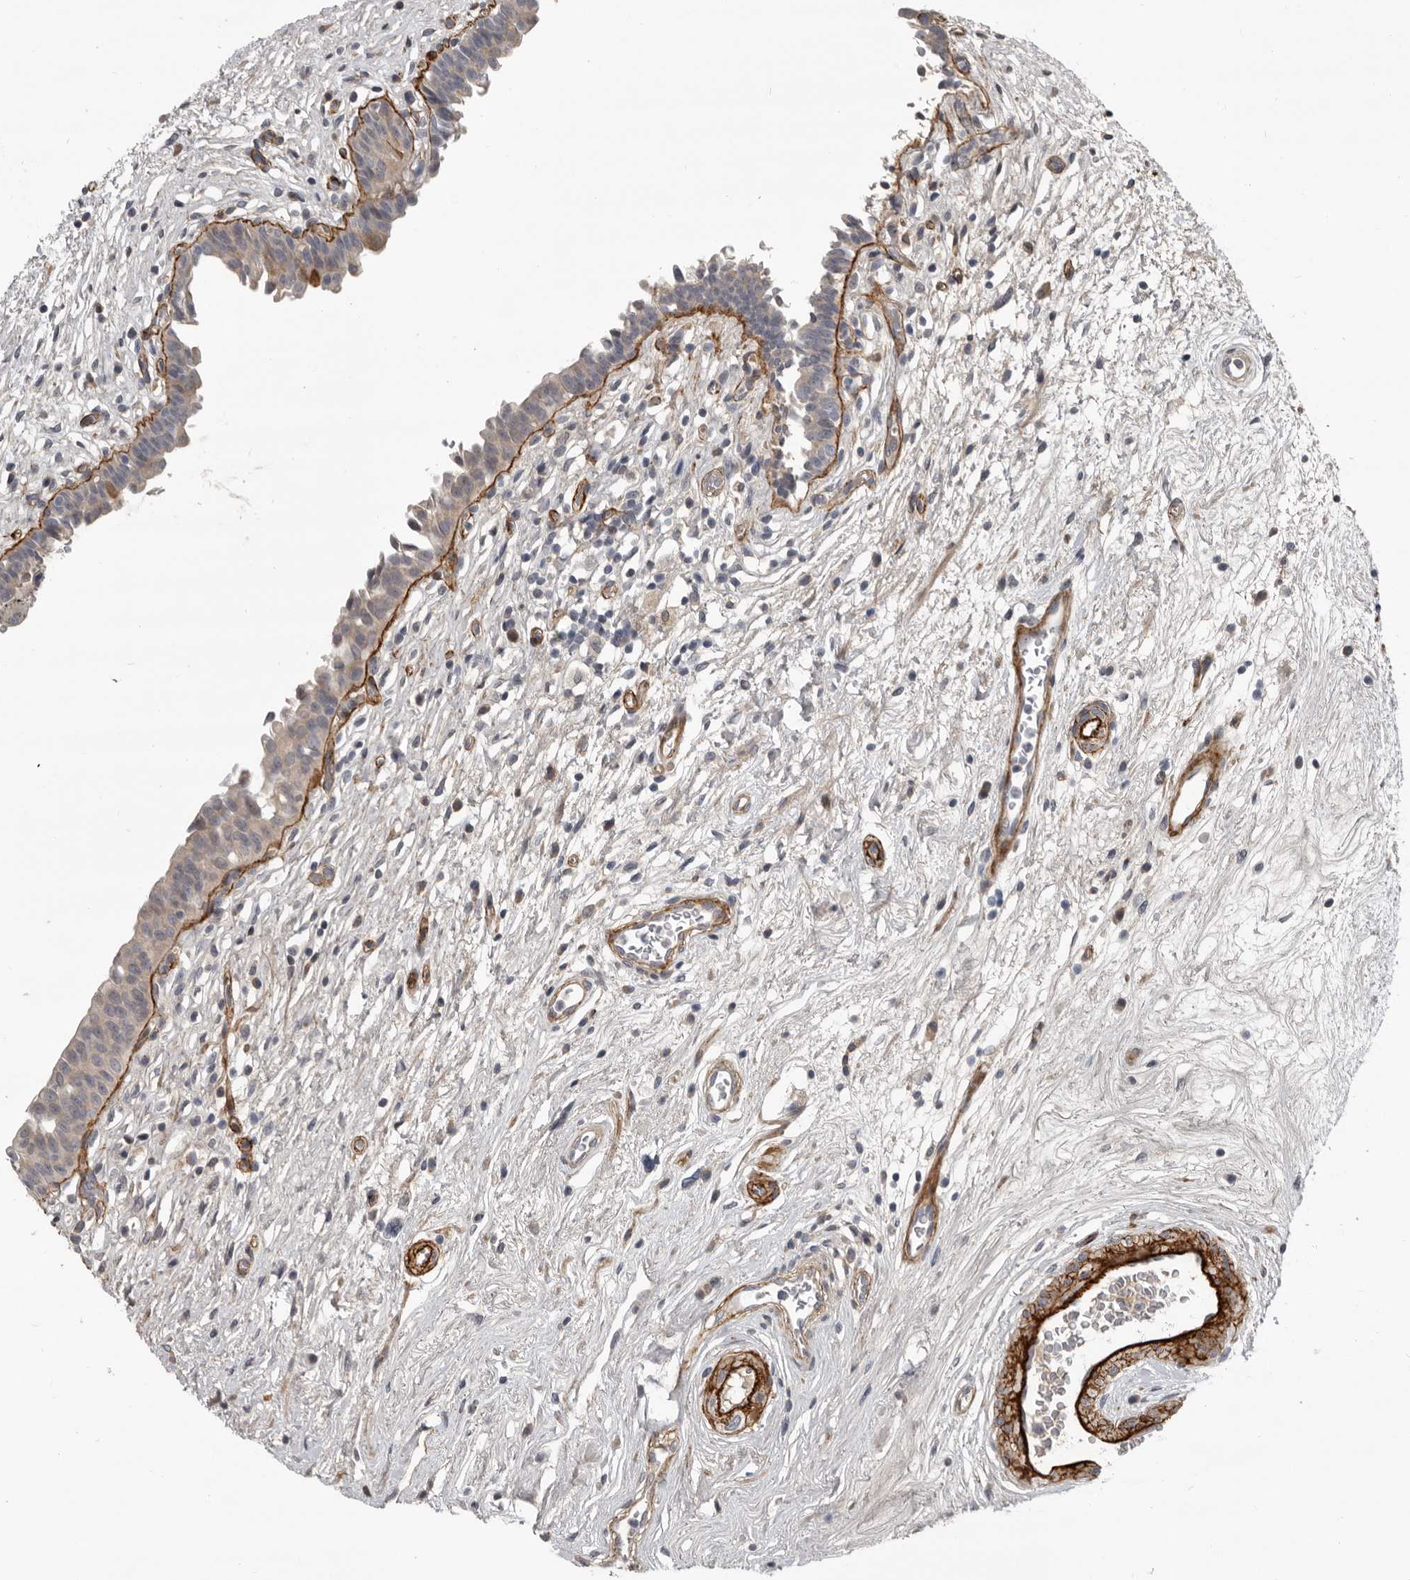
{"staining": {"intensity": "moderate", "quantity": "<25%", "location": "cytoplasmic/membranous"}, "tissue": "urinary bladder", "cell_type": "Urothelial cells", "image_type": "normal", "snomed": [{"axis": "morphology", "description": "Normal tissue, NOS"}, {"axis": "topography", "description": "Urinary bladder"}], "caption": "IHC staining of normal urinary bladder, which demonstrates low levels of moderate cytoplasmic/membranous expression in approximately <25% of urothelial cells indicating moderate cytoplasmic/membranous protein staining. The staining was performed using DAB (3,3'-diaminobenzidine) (brown) for protein detection and nuclei were counterstained in hematoxylin (blue).", "gene": "C1orf216", "patient": {"sex": "male", "age": 83}}